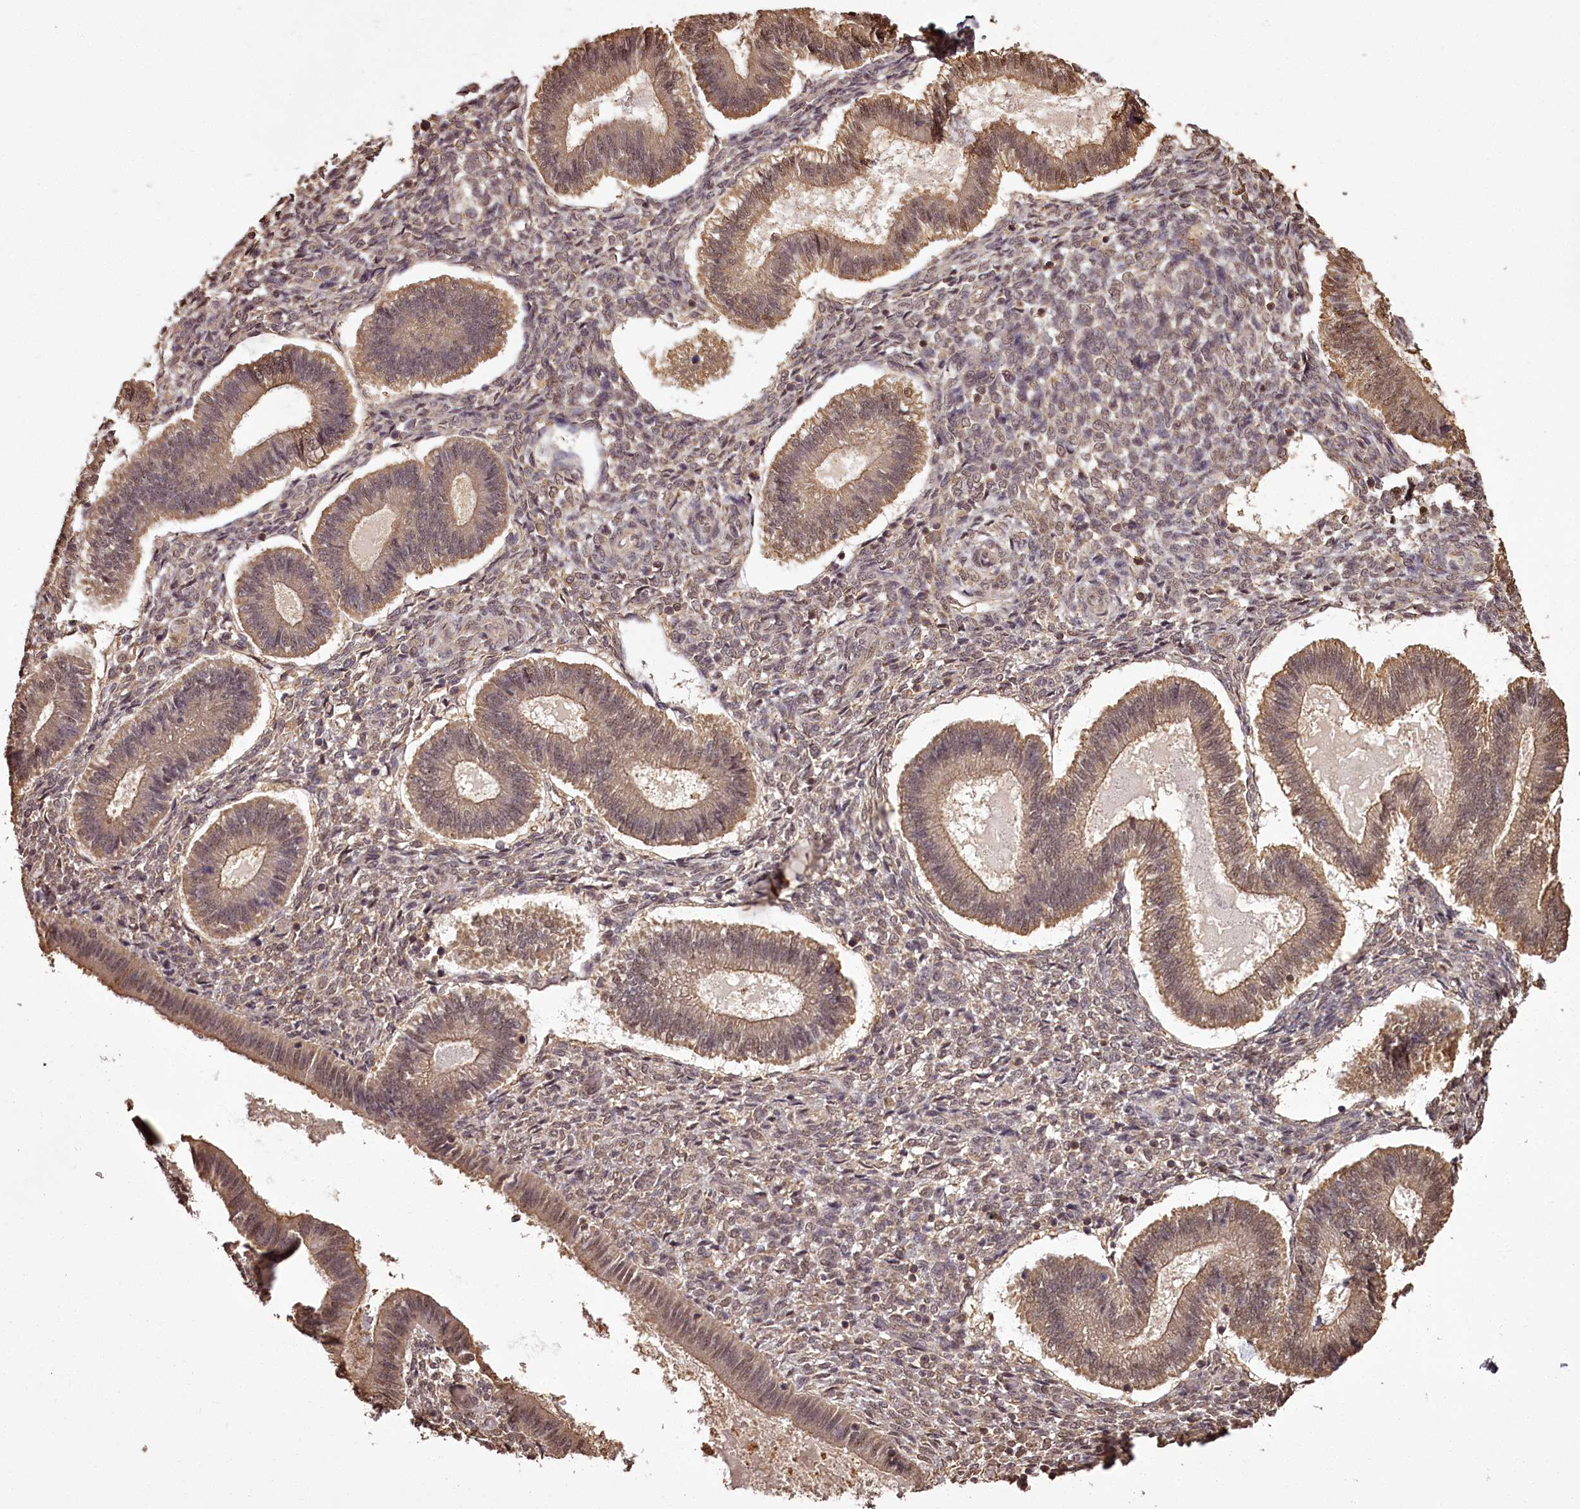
{"staining": {"intensity": "moderate", "quantity": "25%-75%", "location": "cytoplasmic/membranous,nuclear"}, "tissue": "endometrium", "cell_type": "Cells in endometrial stroma", "image_type": "normal", "snomed": [{"axis": "morphology", "description": "Normal tissue, NOS"}, {"axis": "topography", "description": "Endometrium"}], "caption": "Approximately 25%-75% of cells in endometrial stroma in normal human endometrium show moderate cytoplasmic/membranous,nuclear protein staining as visualized by brown immunohistochemical staining.", "gene": "NPRL2", "patient": {"sex": "female", "age": 25}}